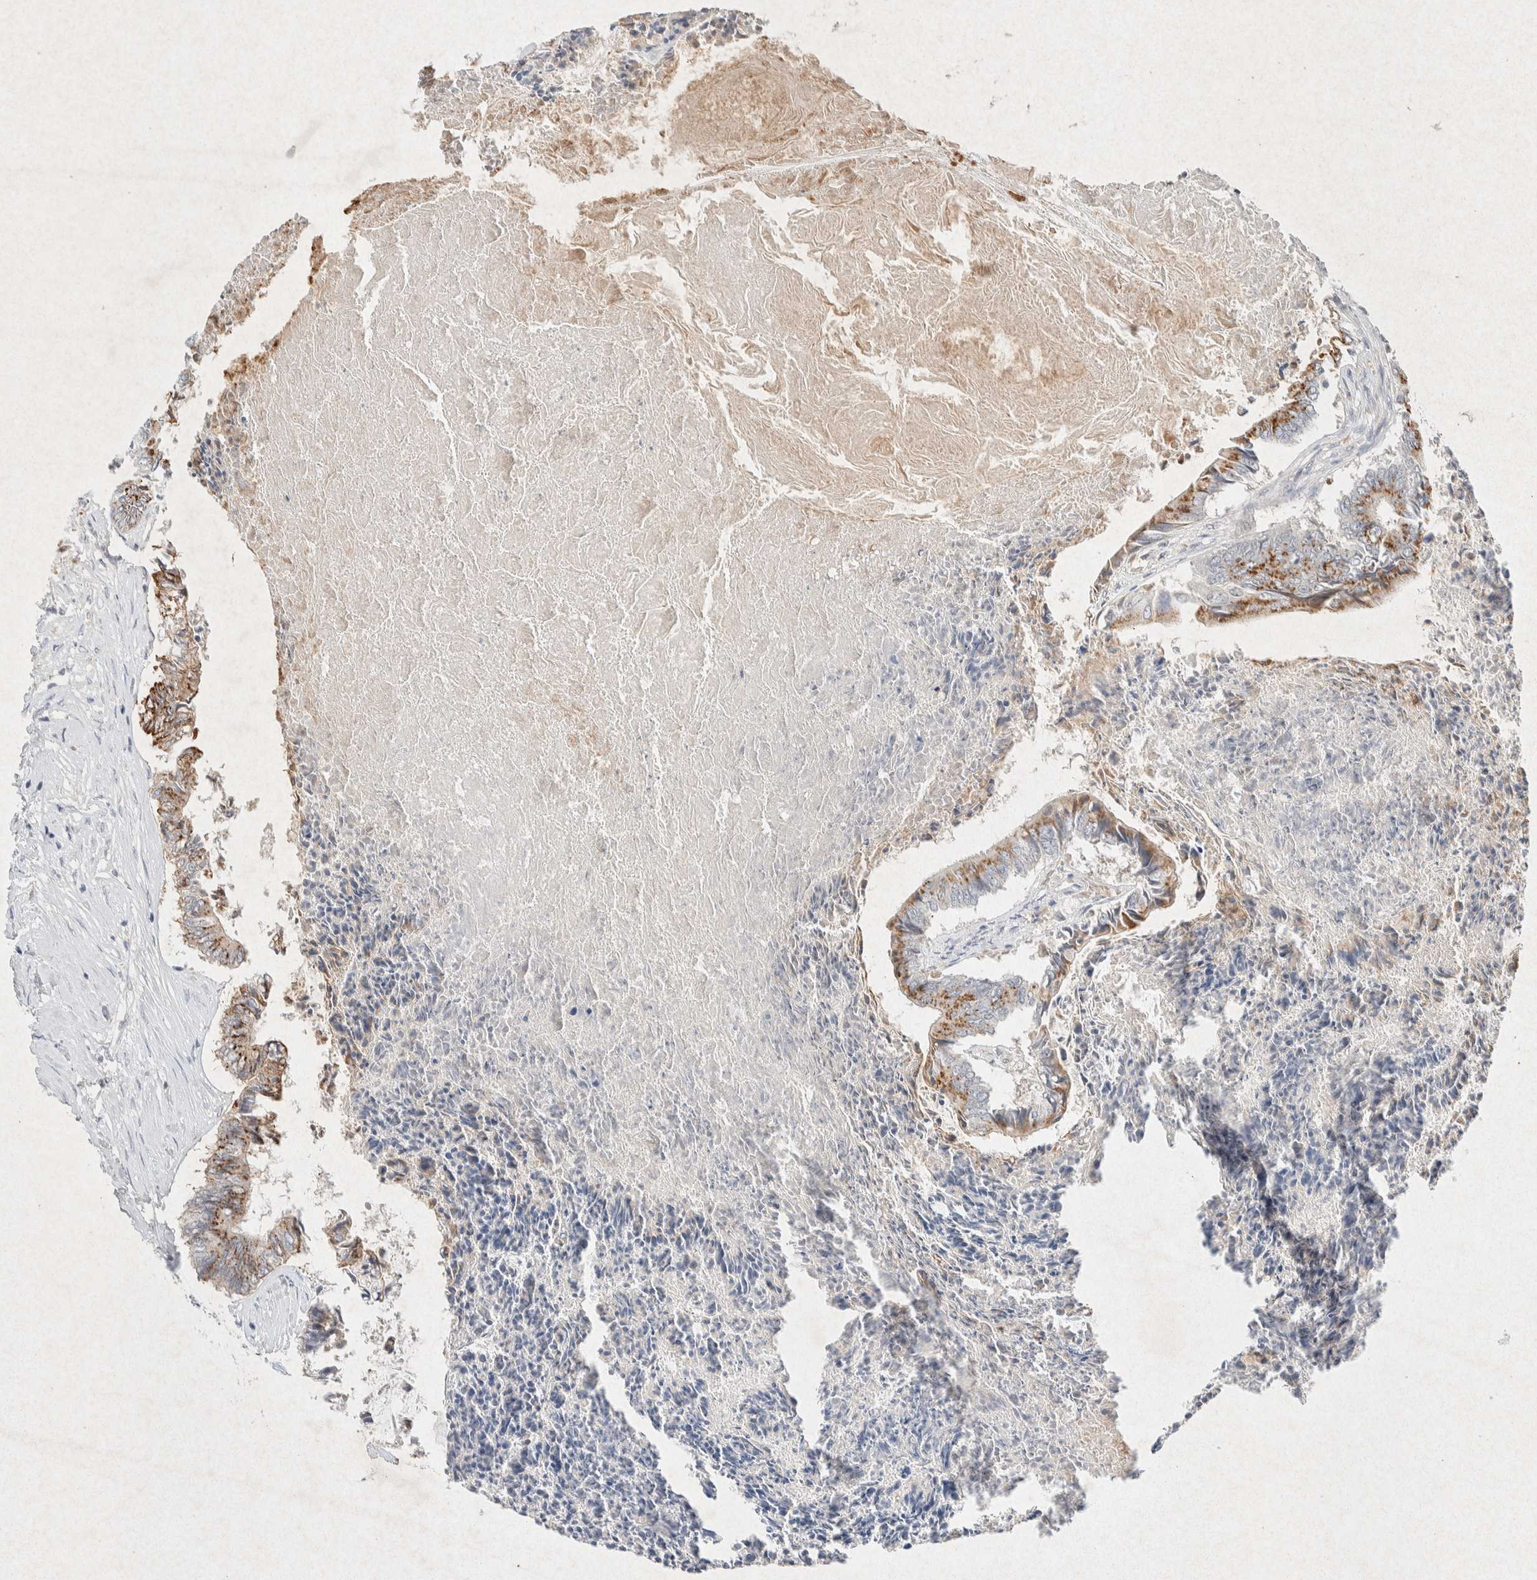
{"staining": {"intensity": "moderate", "quantity": "25%-75%", "location": "cytoplasmic/membranous"}, "tissue": "colorectal cancer", "cell_type": "Tumor cells", "image_type": "cancer", "snomed": [{"axis": "morphology", "description": "Adenocarcinoma, NOS"}, {"axis": "topography", "description": "Rectum"}], "caption": "Colorectal adenocarcinoma stained with a brown dye shows moderate cytoplasmic/membranous positive positivity in approximately 25%-75% of tumor cells.", "gene": "GNAI1", "patient": {"sex": "male", "age": 63}}